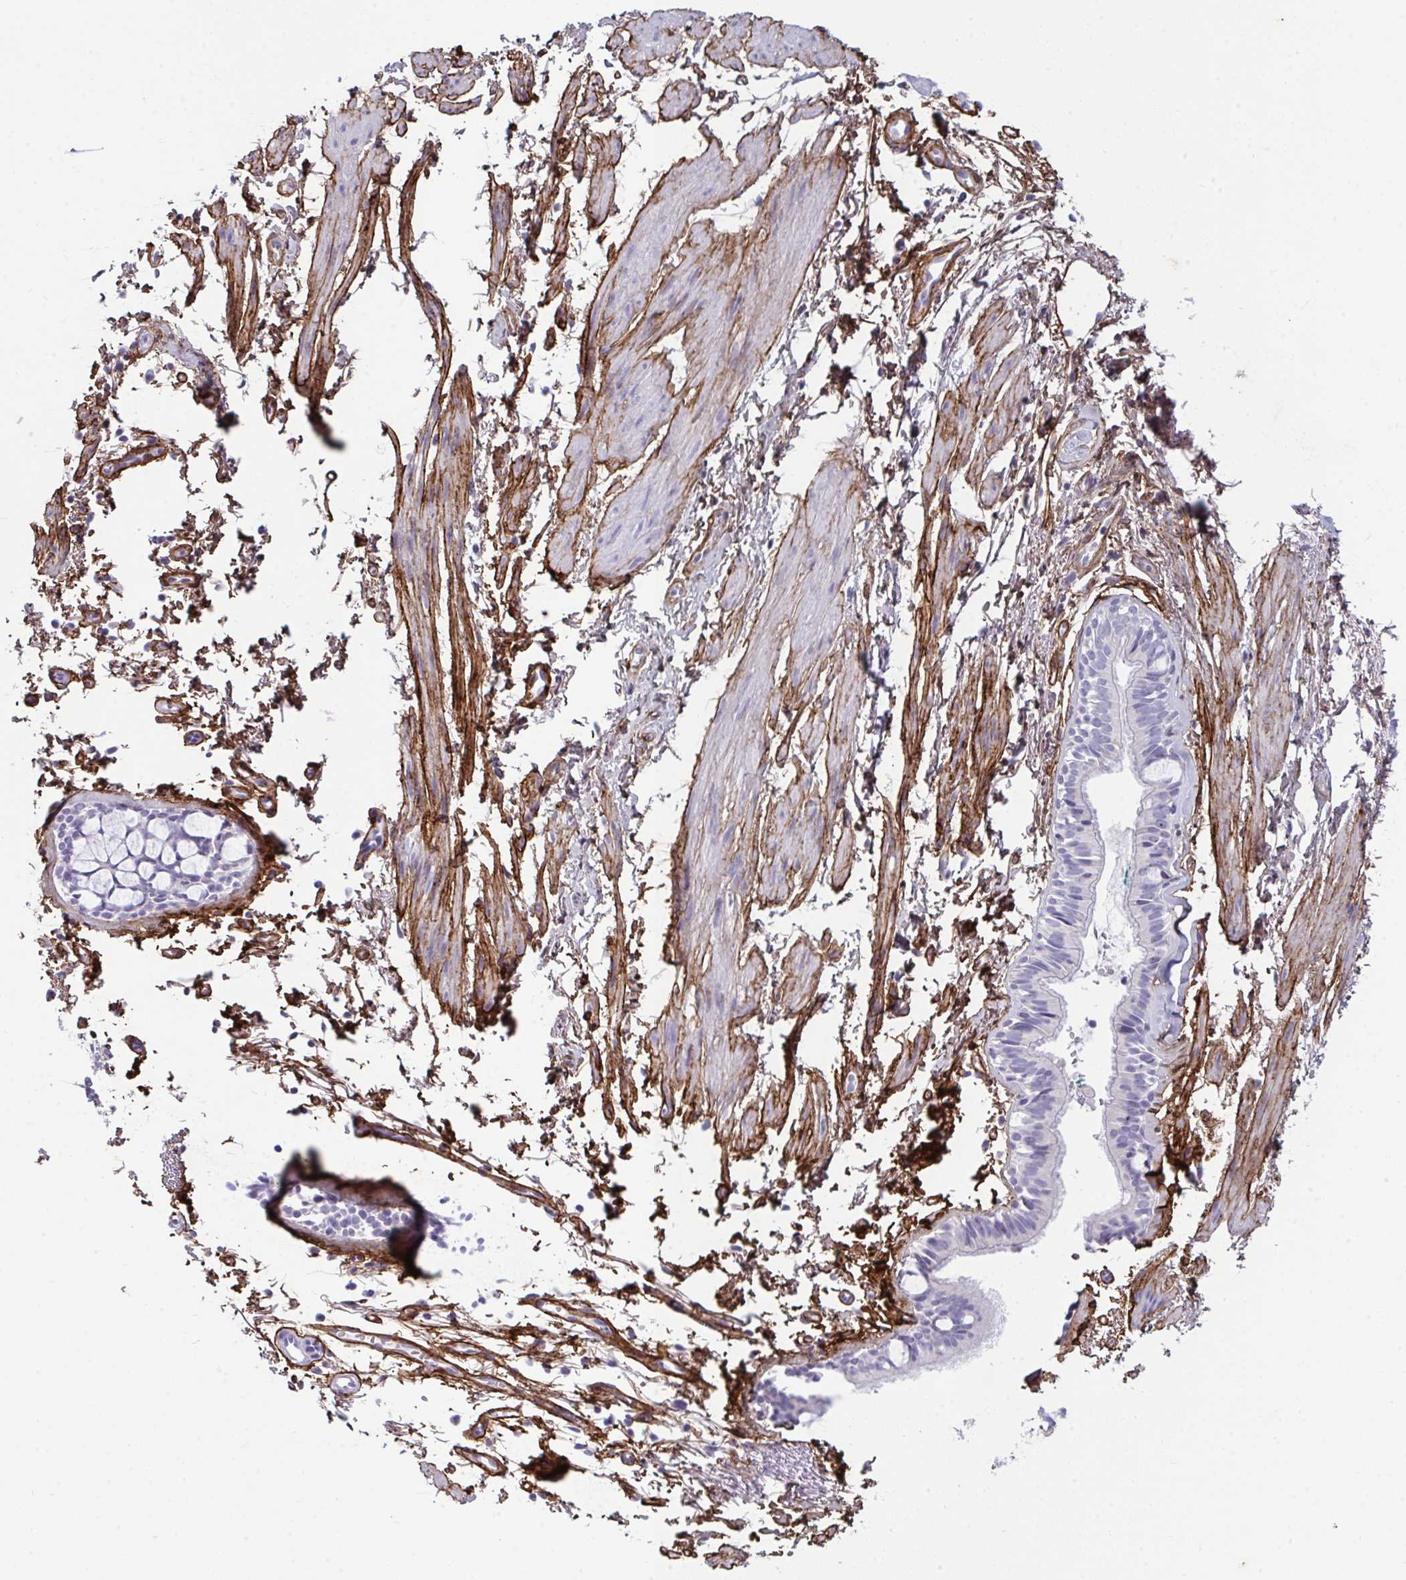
{"staining": {"intensity": "negative", "quantity": "none", "location": "none"}, "tissue": "bronchus", "cell_type": "Respiratory epithelial cells", "image_type": "normal", "snomed": [{"axis": "morphology", "description": "Normal tissue, NOS"}, {"axis": "topography", "description": "Cartilage tissue"}, {"axis": "topography", "description": "Bronchus"}, {"axis": "topography", "description": "Peripheral nerve tissue"}], "caption": "High power microscopy photomicrograph of an immunohistochemistry photomicrograph of unremarkable bronchus, revealing no significant positivity in respiratory epithelial cells. (DAB (3,3'-diaminobenzidine) immunohistochemistry, high magnification).", "gene": "LHFPL6", "patient": {"sex": "female", "age": 59}}